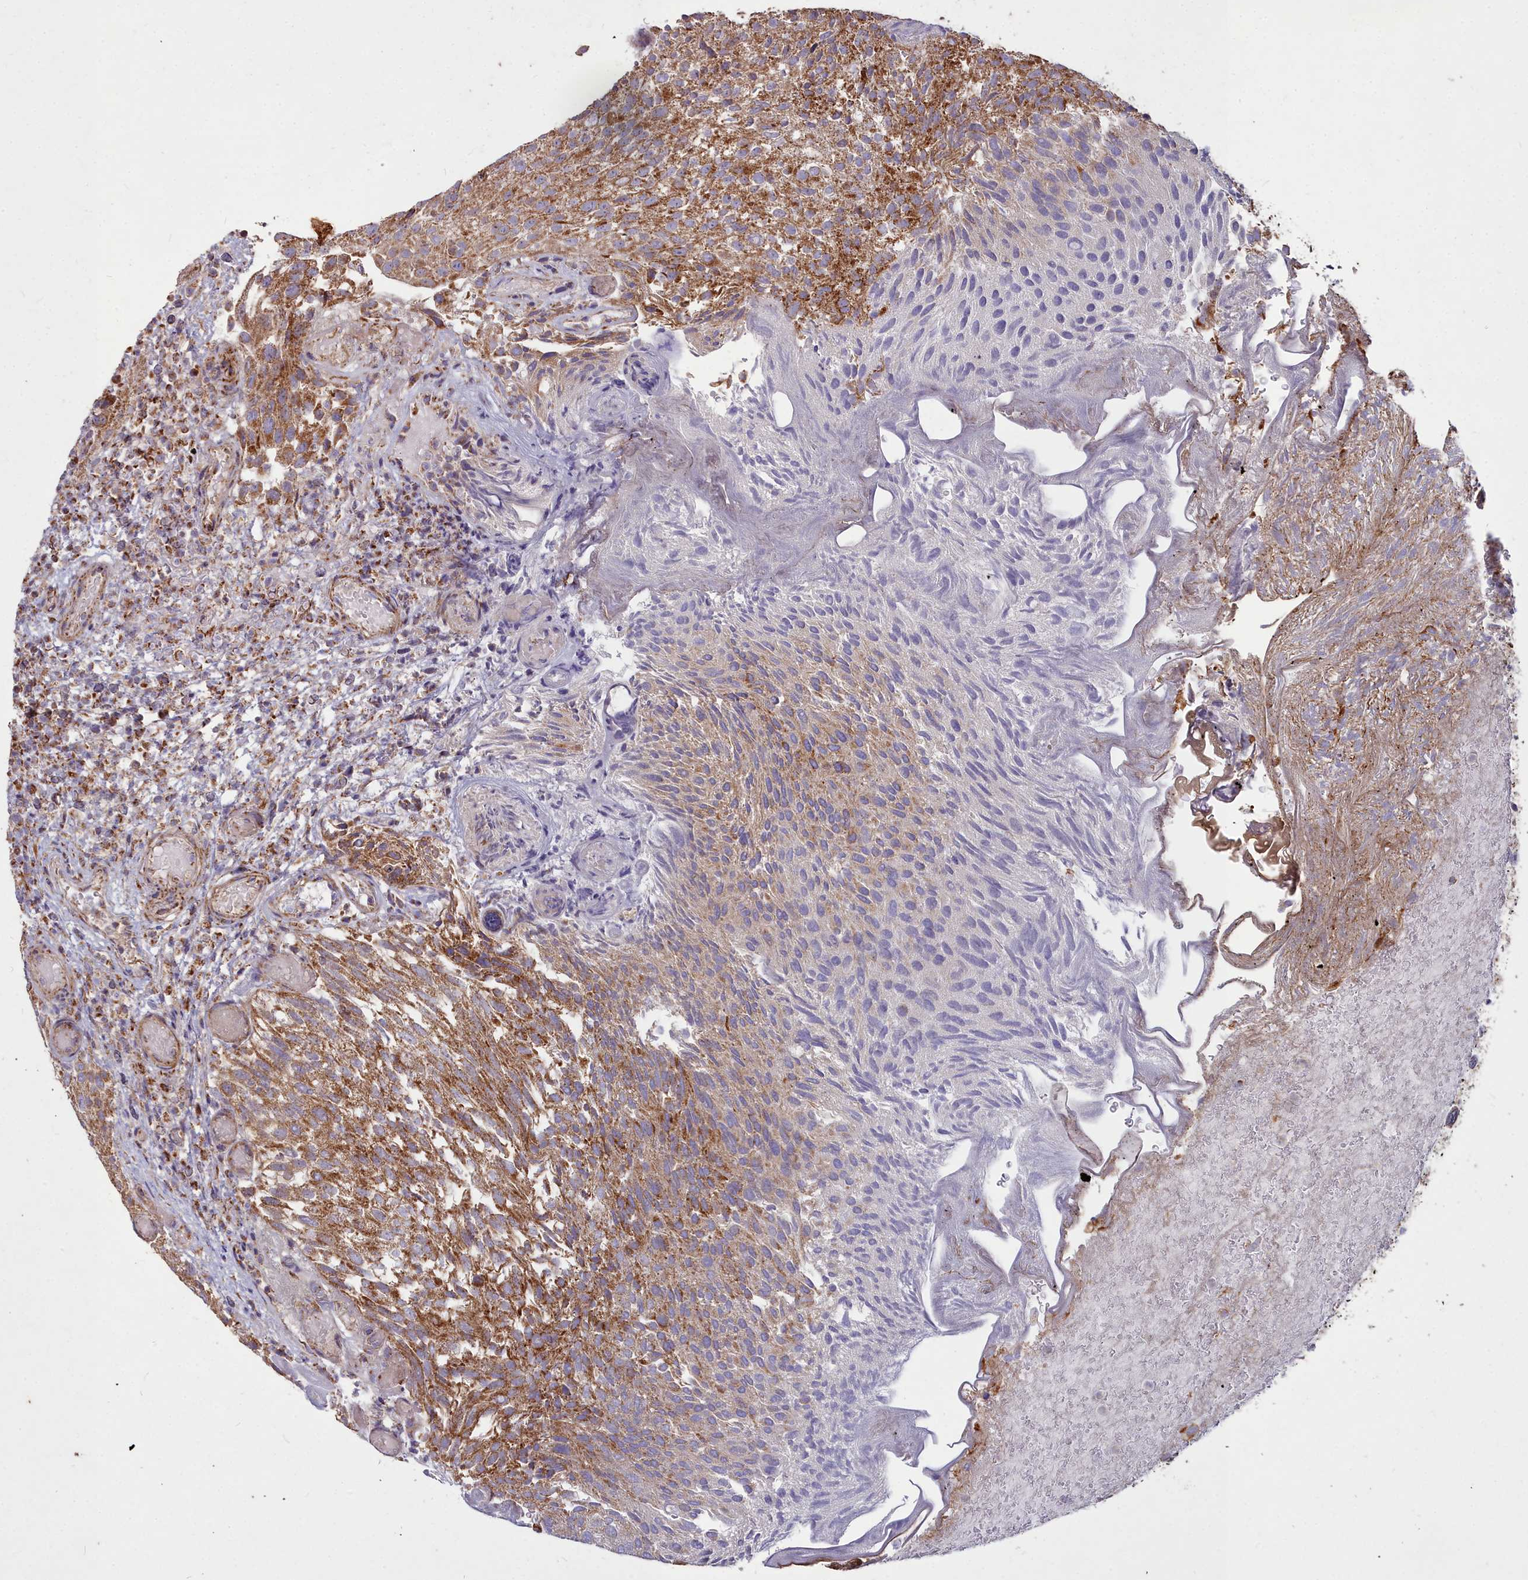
{"staining": {"intensity": "moderate", "quantity": ">75%", "location": "cytoplasmic/membranous"}, "tissue": "urothelial cancer", "cell_type": "Tumor cells", "image_type": "cancer", "snomed": [{"axis": "morphology", "description": "Urothelial carcinoma, Low grade"}, {"axis": "topography", "description": "Urinary bladder"}], "caption": "A brown stain shows moderate cytoplasmic/membranous expression of a protein in human urothelial carcinoma (low-grade) tumor cells.", "gene": "COX11", "patient": {"sex": "male", "age": 78}}